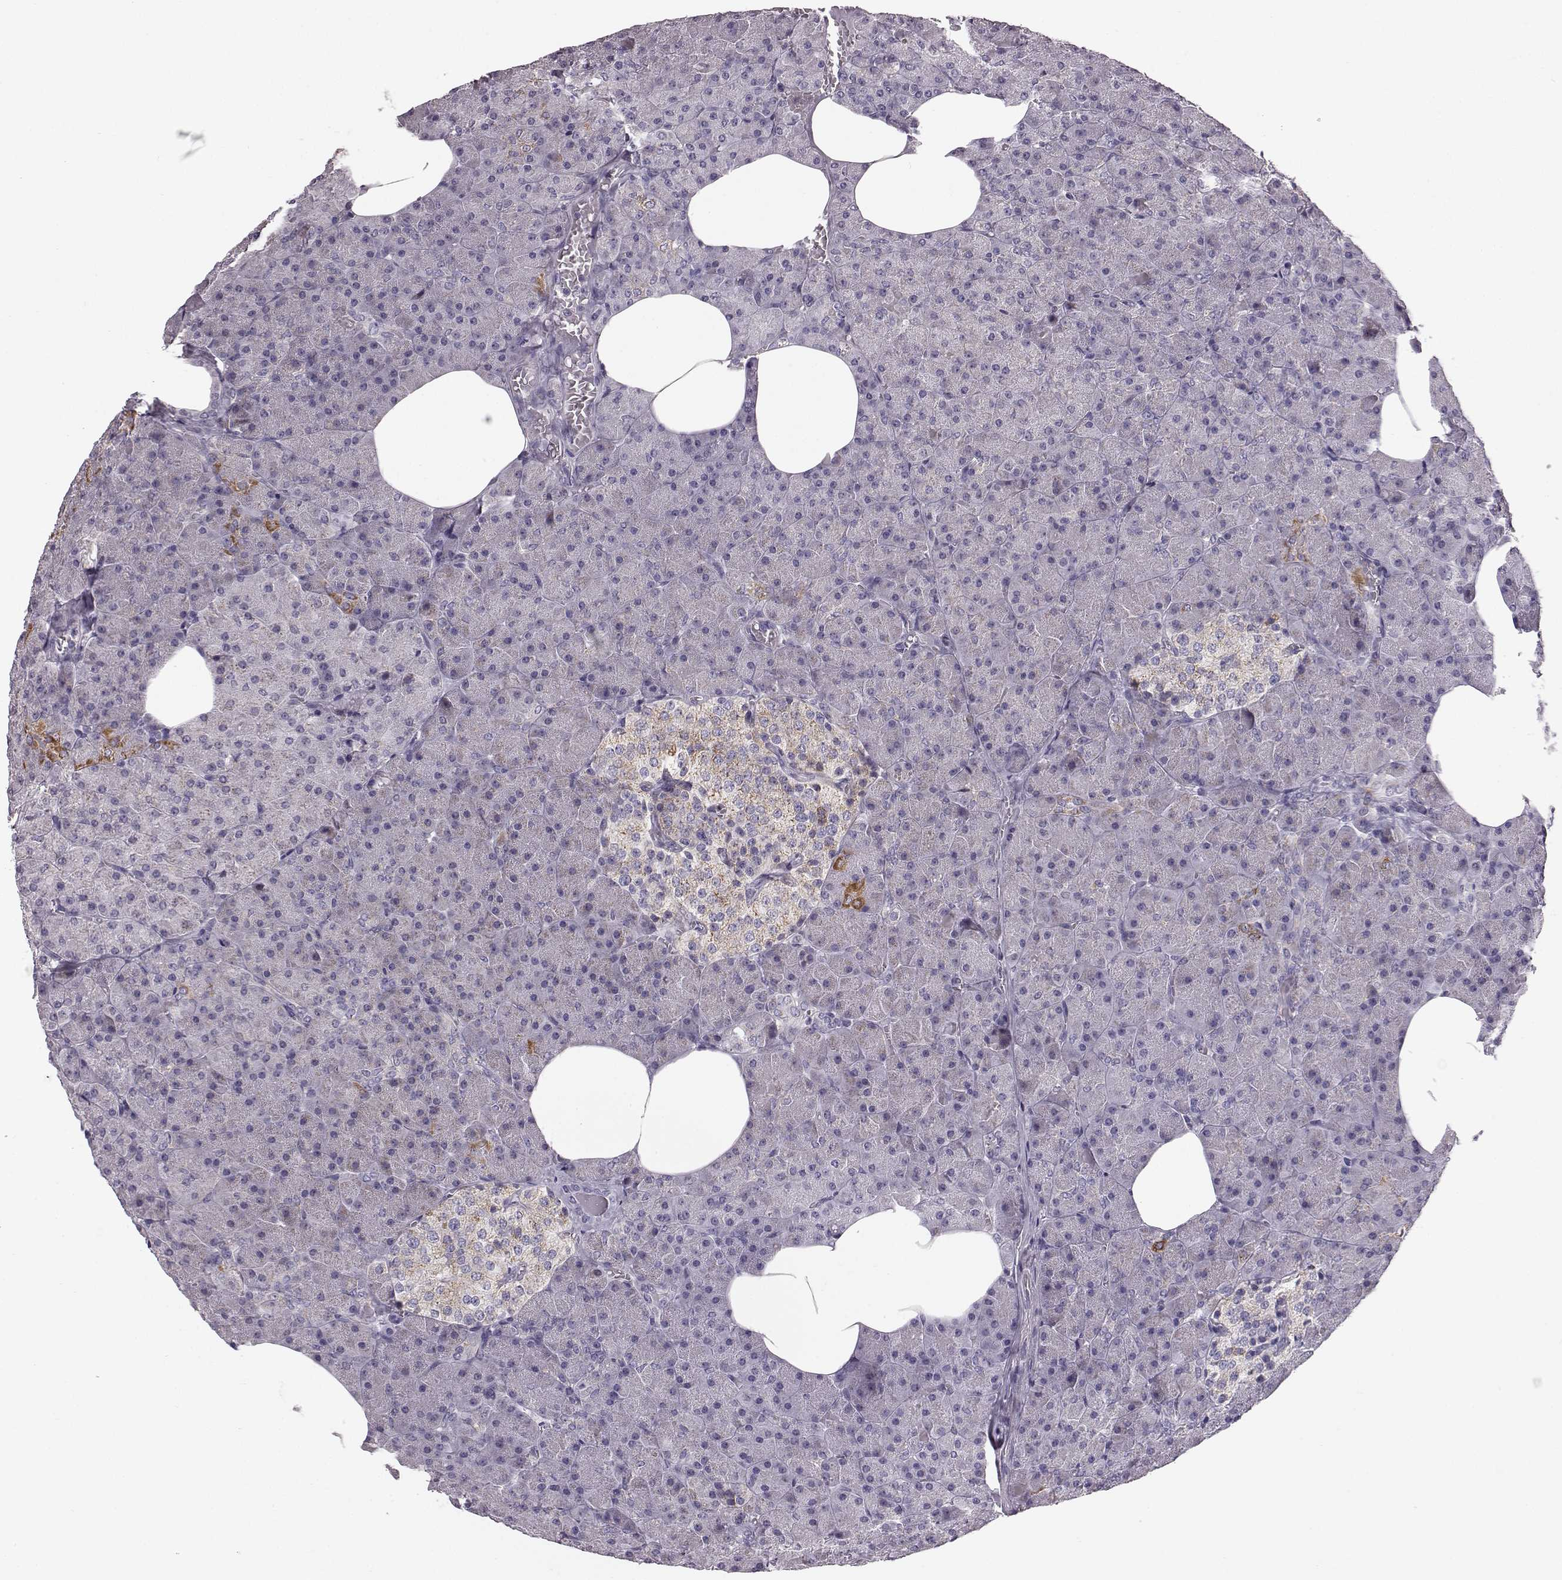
{"staining": {"intensity": "strong", "quantity": "<25%", "location": "cytoplasmic/membranous"}, "tissue": "pancreas", "cell_type": "Exocrine glandular cells", "image_type": "normal", "snomed": [{"axis": "morphology", "description": "Normal tissue, NOS"}, {"axis": "topography", "description": "Pancreas"}], "caption": "Pancreas stained with a brown dye reveals strong cytoplasmic/membranous positive expression in approximately <25% of exocrine glandular cells.", "gene": "ATP5MF", "patient": {"sex": "female", "age": 45}}